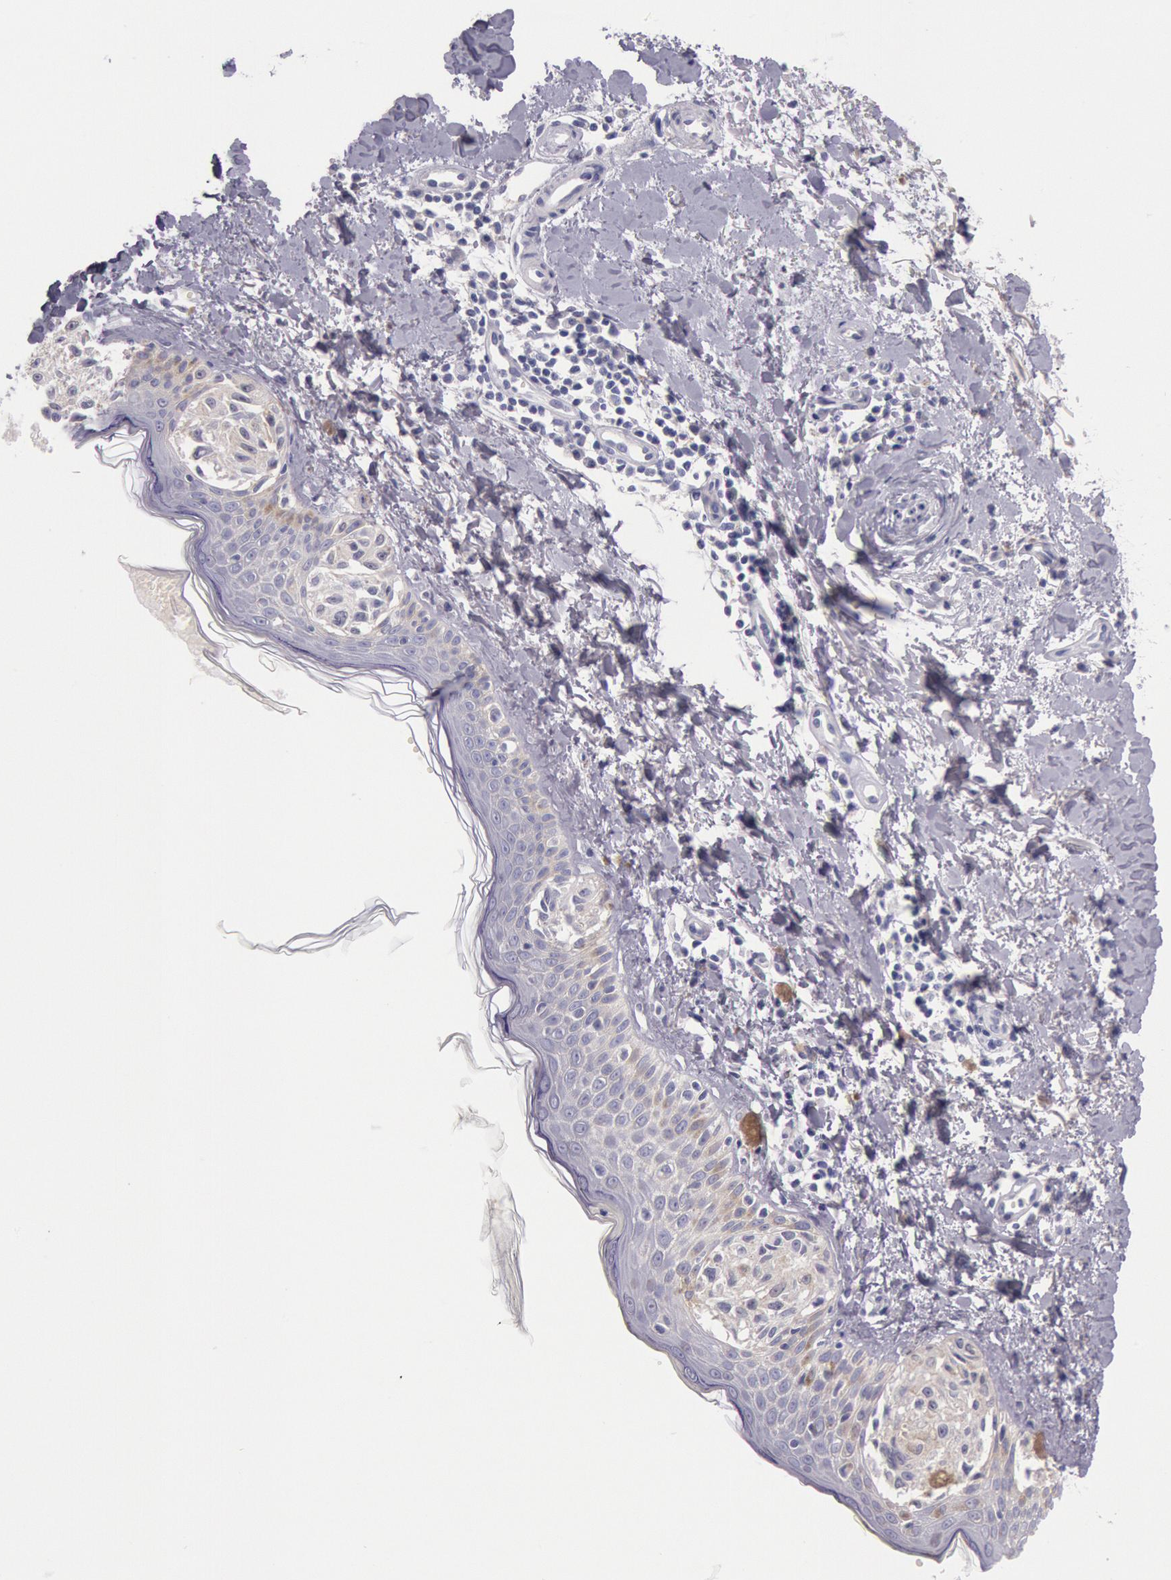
{"staining": {"intensity": "negative", "quantity": "none", "location": "none"}, "tissue": "melanoma", "cell_type": "Tumor cells", "image_type": "cancer", "snomed": [{"axis": "morphology", "description": "Malignant melanoma, NOS"}, {"axis": "topography", "description": "Skin"}], "caption": "Immunohistochemistry (IHC) photomicrograph of melanoma stained for a protein (brown), which shows no positivity in tumor cells.", "gene": "EGFR", "patient": {"sex": "female", "age": 73}}